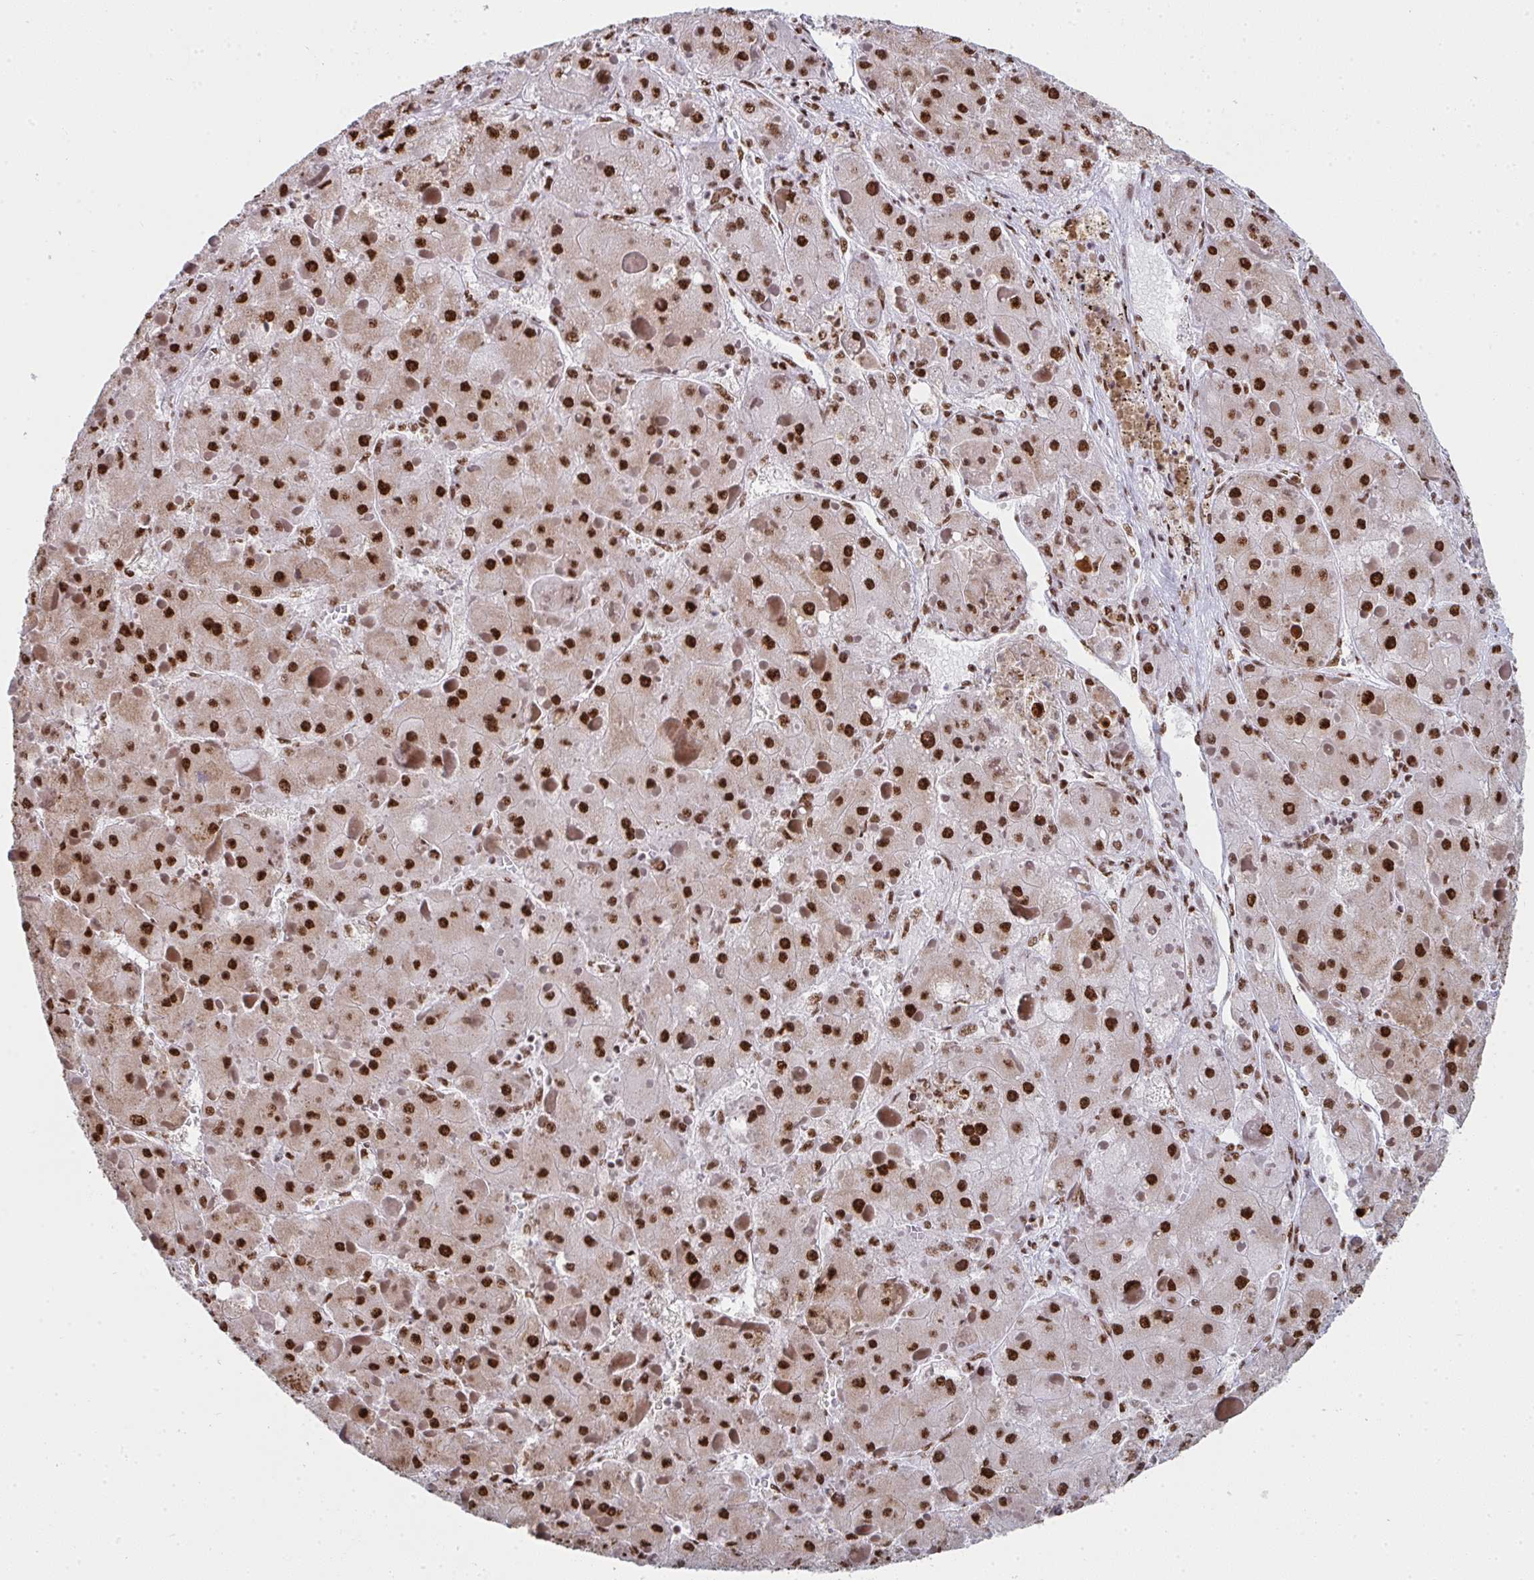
{"staining": {"intensity": "strong", "quantity": ">75%", "location": "nuclear"}, "tissue": "liver cancer", "cell_type": "Tumor cells", "image_type": "cancer", "snomed": [{"axis": "morphology", "description": "Carcinoma, Hepatocellular, NOS"}, {"axis": "topography", "description": "Liver"}], "caption": "Liver cancer tissue shows strong nuclear expression in approximately >75% of tumor cells, visualized by immunohistochemistry.", "gene": "SNRNP70", "patient": {"sex": "female", "age": 73}}